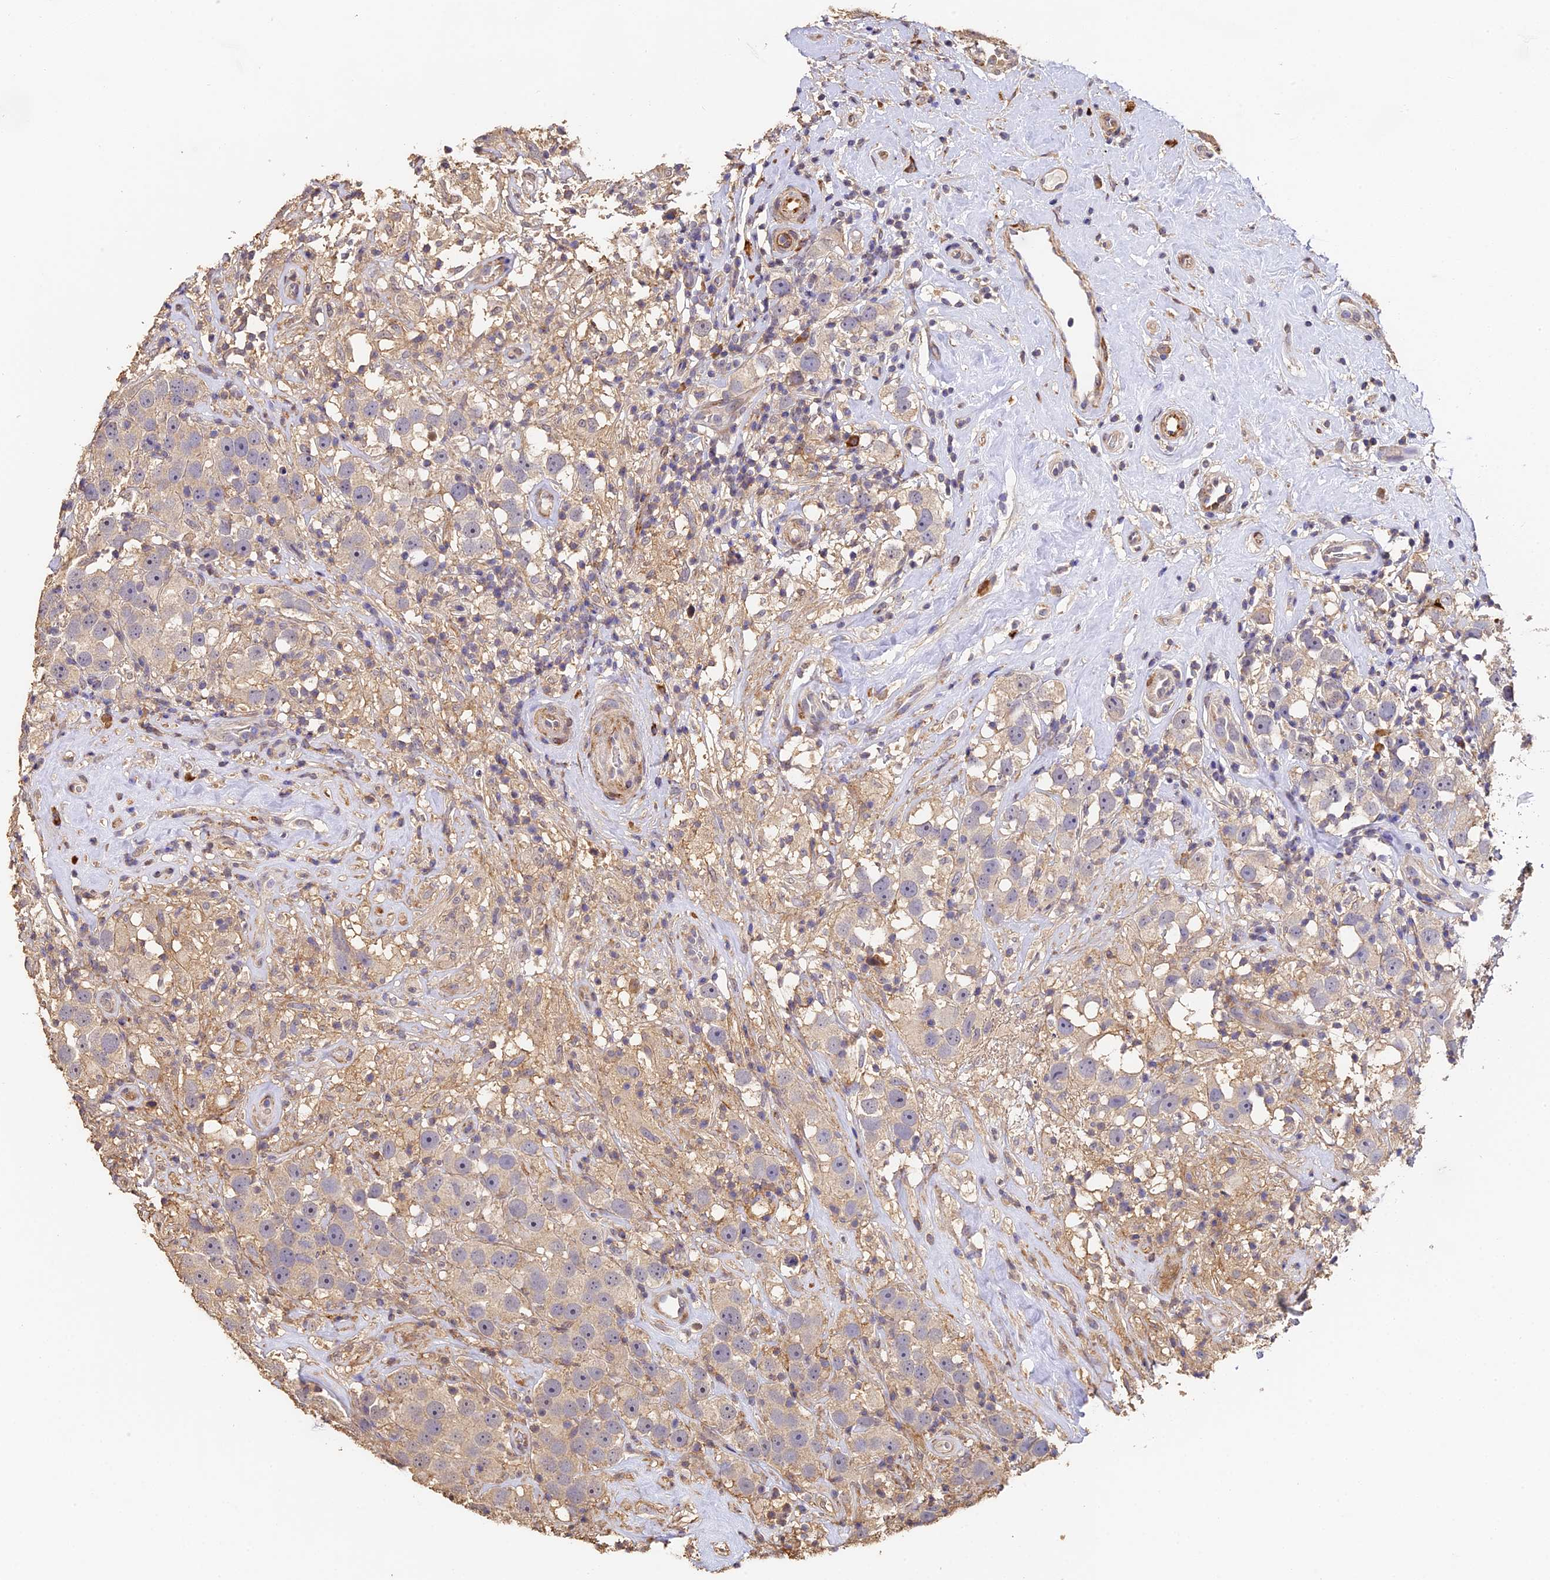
{"staining": {"intensity": "negative", "quantity": "none", "location": "none"}, "tissue": "testis cancer", "cell_type": "Tumor cells", "image_type": "cancer", "snomed": [{"axis": "morphology", "description": "Seminoma, NOS"}, {"axis": "topography", "description": "Testis"}], "caption": "There is no significant positivity in tumor cells of testis cancer.", "gene": "SLC11A1", "patient": {"sex": "male", "age": 49}}